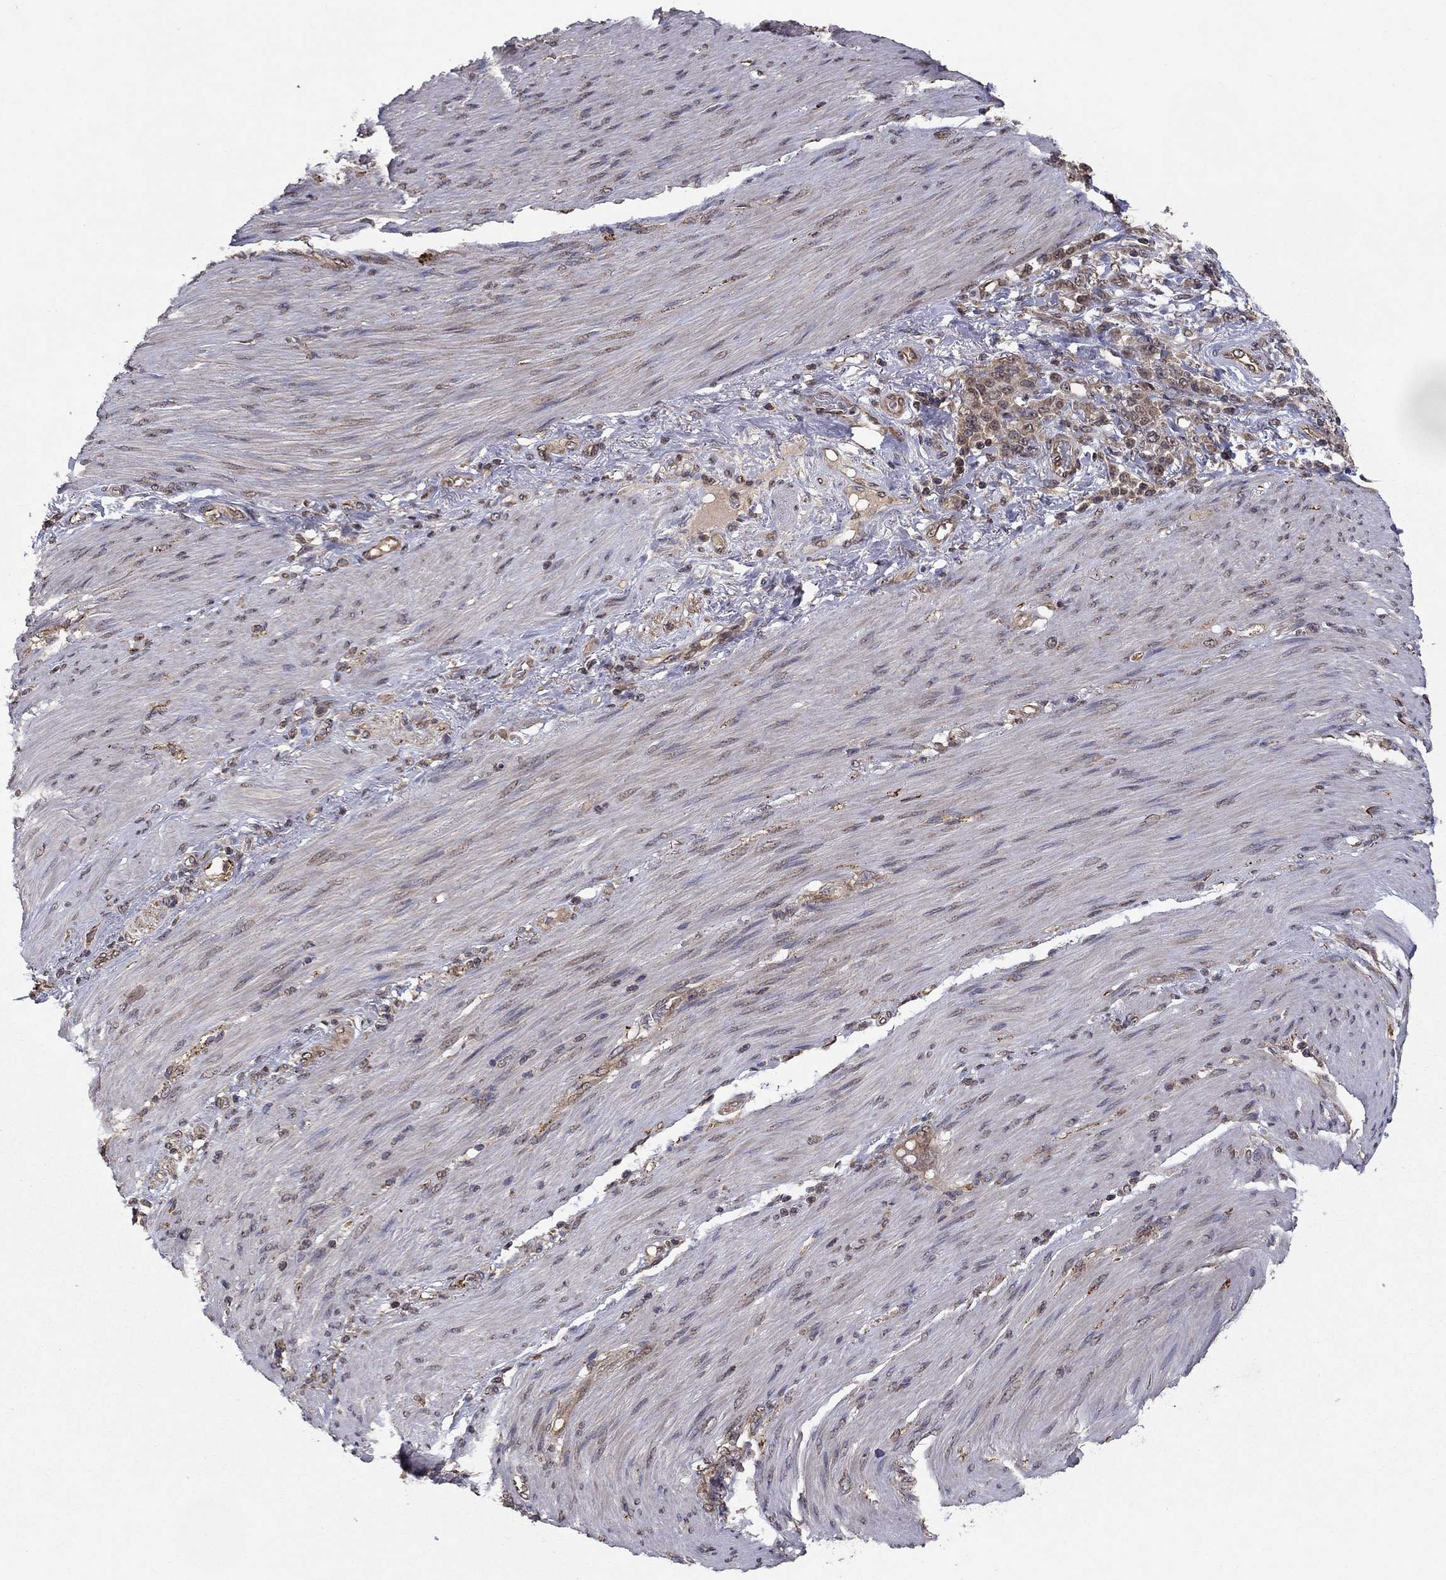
{"staining": {"intensity": "weak", "quantity": "<25%", "location": "cytoplasmic/membranous"}, "tissue": "stomach cancer", "cell_type": "Tumor cells", "image_type": "cancer", "snomed": [{"axis": "morphology", "description": "Normal tissue, NOS"}, {"axis": "morphology", "description": "Adenocarcinoma, NOS"}, {"axis": "topography", "description": "Stomach"}], "caption": "This is a image of IHC staining of stomach cancer, which shows no positivity in tumor cells.", "gene": "SLC2A13", "patient": {"sex": "female", "age": 79}}